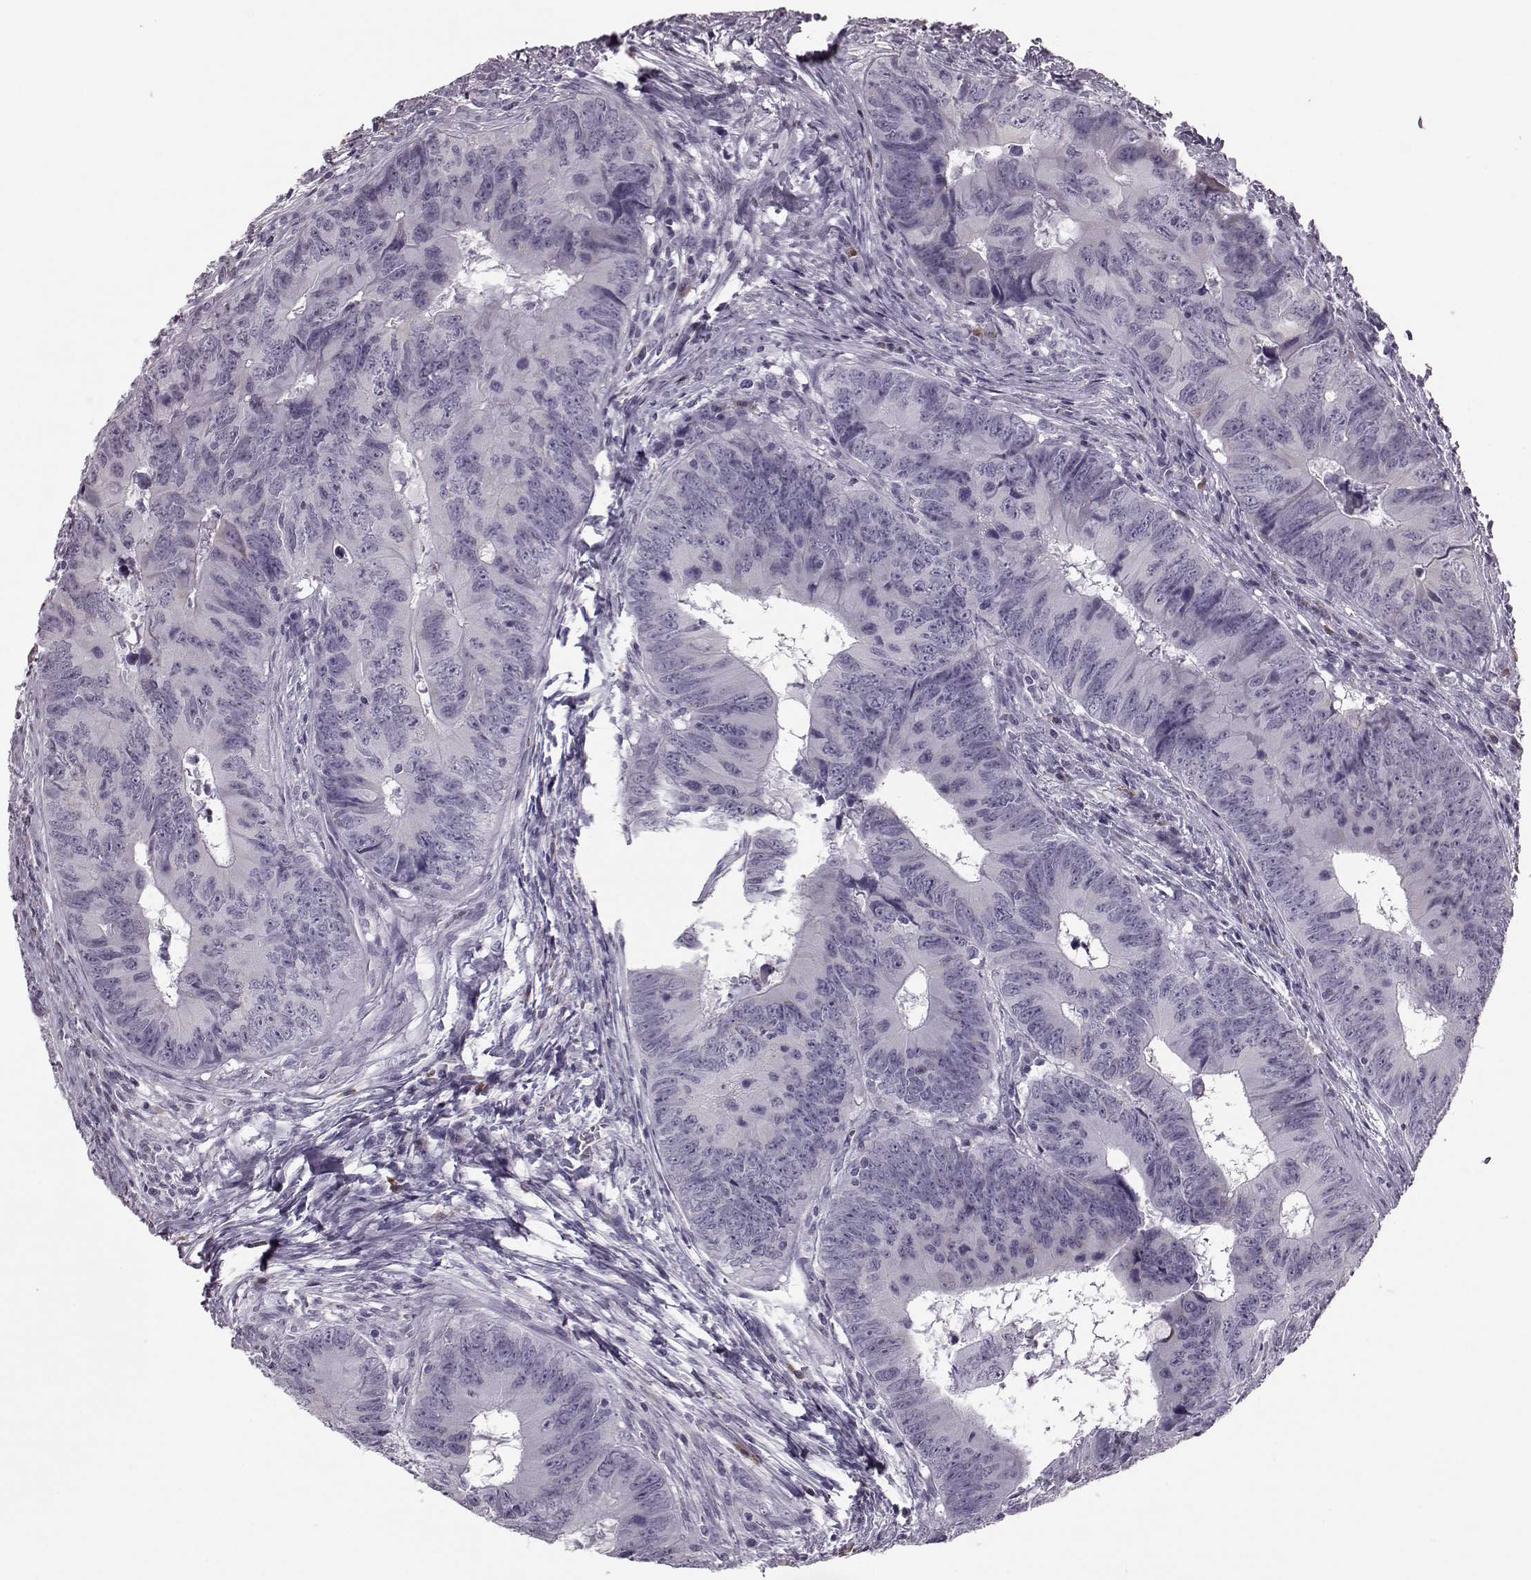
{"staining": {"intensity": "negative", "quantity": "none", "location": "none"}, "tissue": "colorectal cancer", "cell_type": "Tumor cells", "image_type": "cancer", "snomed": [{"axis": "morphology", "description": "Adenocarcinoma, NOS"}, {"axis": "topography", "description": "Colon"}], "caption": "DAB (3,3'-diaminobenzidine) immunohistochemical staining of colorectal cancer (adenocarcinoma) reveals no significant expression in tumor cells.", "gene": "JSRP1", "patient": {"sex": "female", "age": 82}}